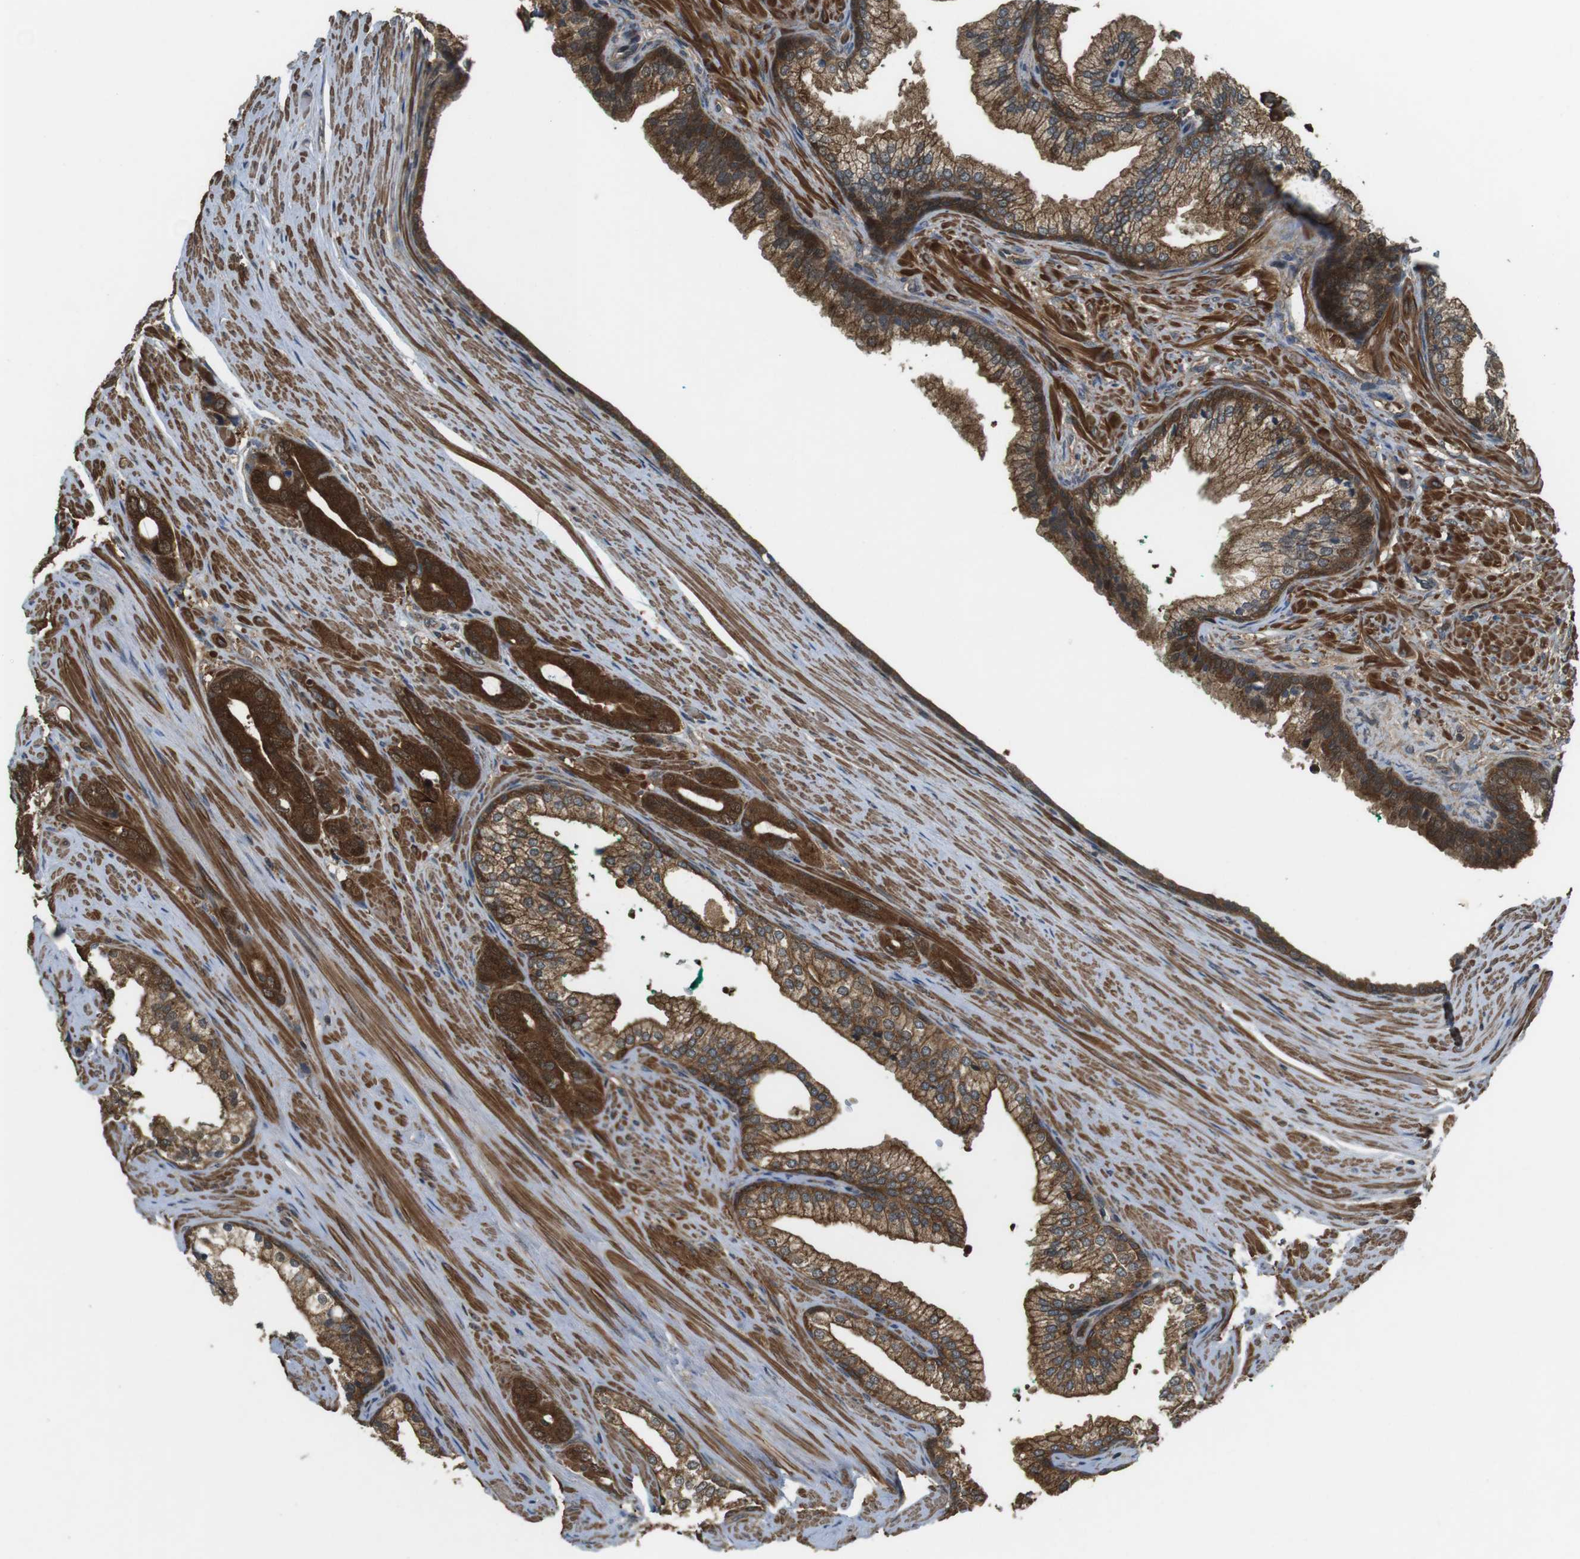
{"staining": {"intensity": "strong", "quantity": ">75%", "location": "cytoplasmic/membranous"}, "tissue": "prostate cancer", "cell_type": "Tumor cells", "image_type": "cancer", "snomed": [{"axis": "morphology", "description": "Adenocarcinoma, Low grade"}, {"axis": "topography", "description": "Prostate"}], "caption": "Immunohistochemical staining of human low-grade adenocarcinoma (prostate) displays strong cytoplasmic/membranous protein expression in approximately >75% of tumor cells.", "gene": "LRRC3B", "patient": {"sex": "male", "age": 63}}